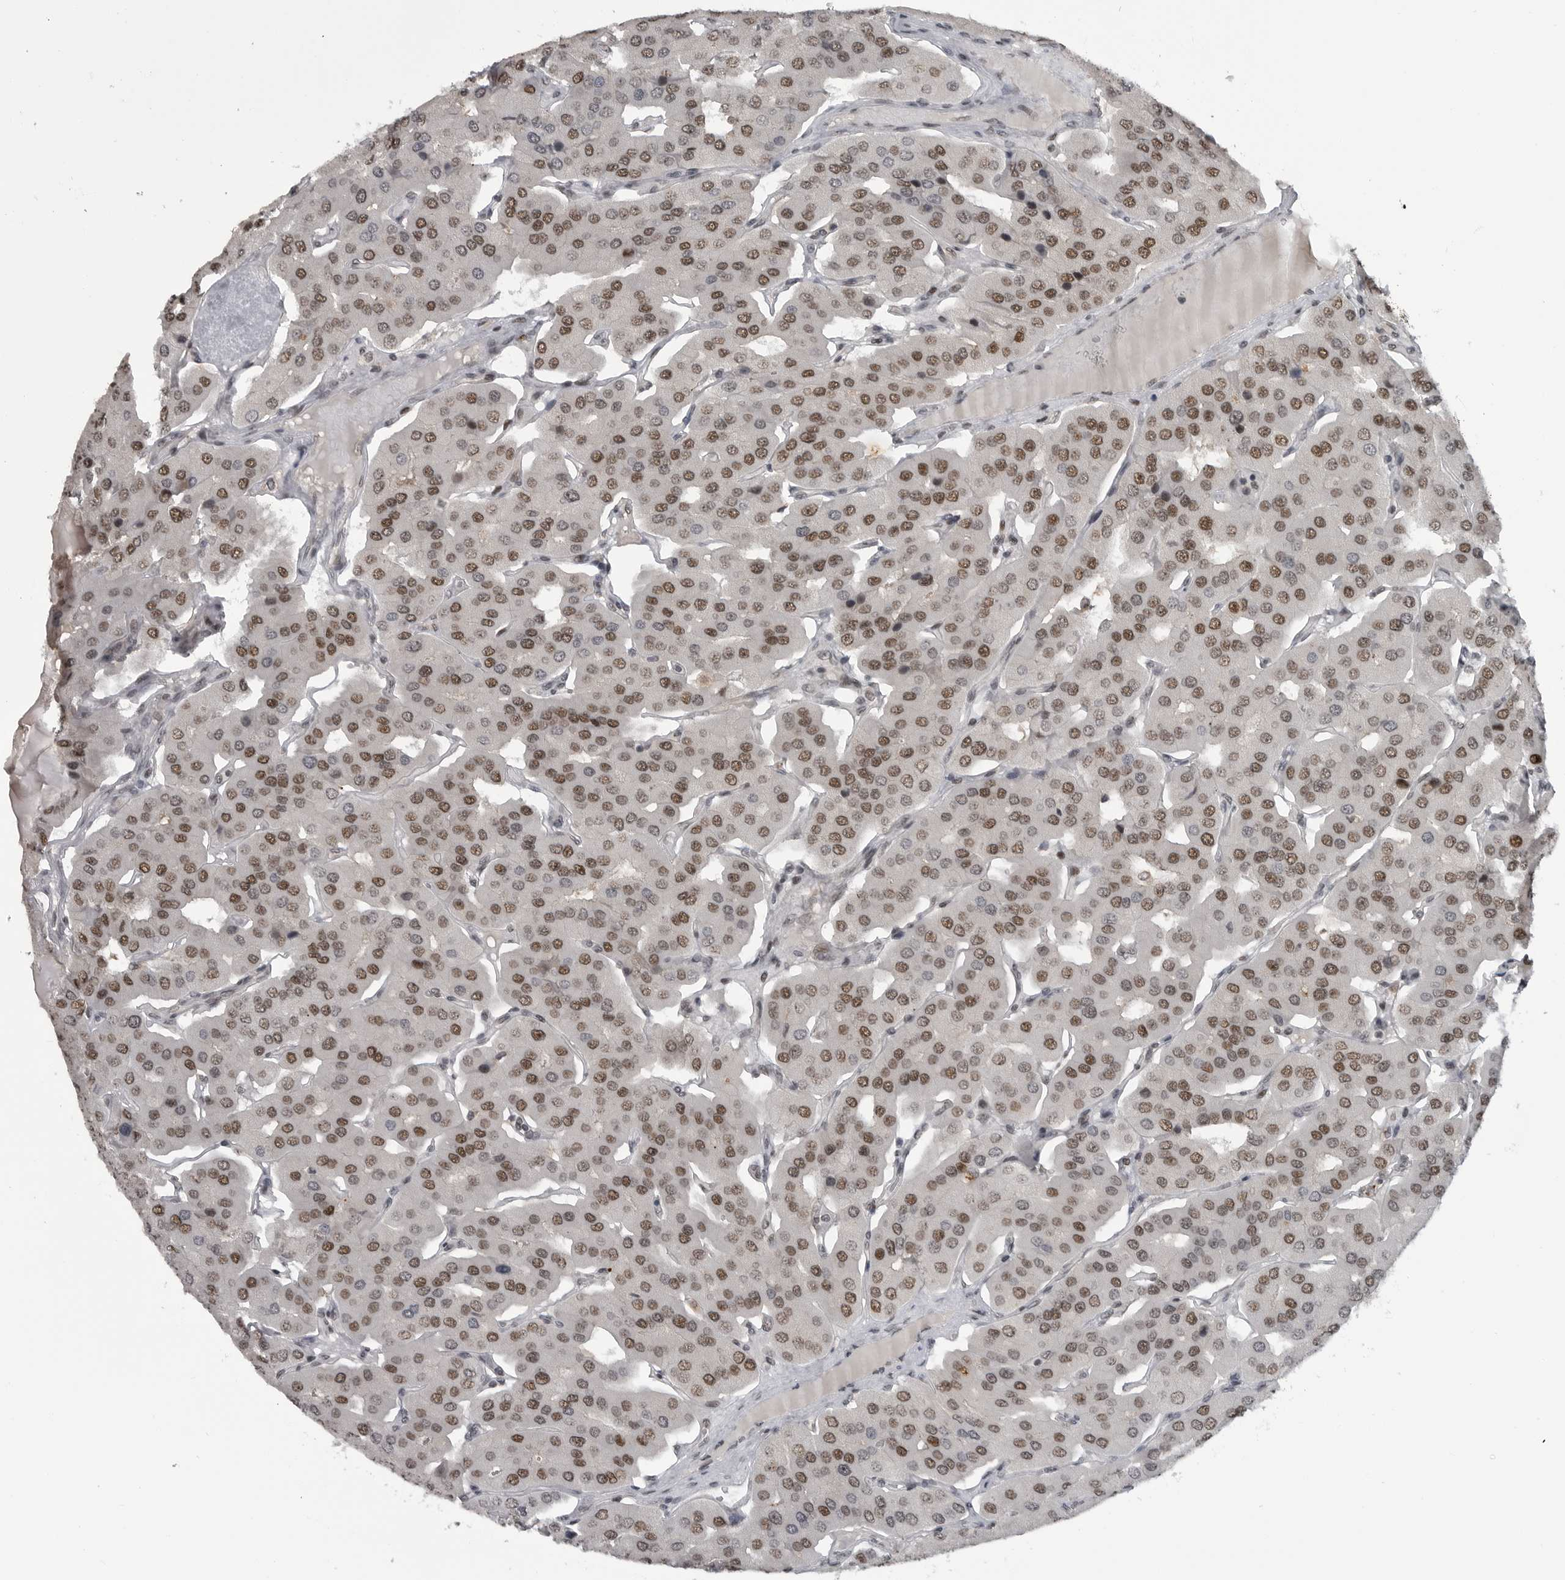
{"staining": {"intensity": "moderate", "quantity": ">75%", "location": "nuclear"}, "tissue": "parathyroid gland", "cell_type": "Glandular cells", "image_type": "normal", "snomed": [{"axis": "morphology", "description": "Normal tissue, NOS"}, {"axis": "morphology", "description": "Adenoma, NOS"}, {"axis": "topography", "description": "Parathyroid gland"}], "caption": "A brown stain labels moderate nuclear expression of a protein in glandular cells of benign parathyroid gland.", "gene": "C8orf58", "patient": {"sex": "female", "age": 86}}